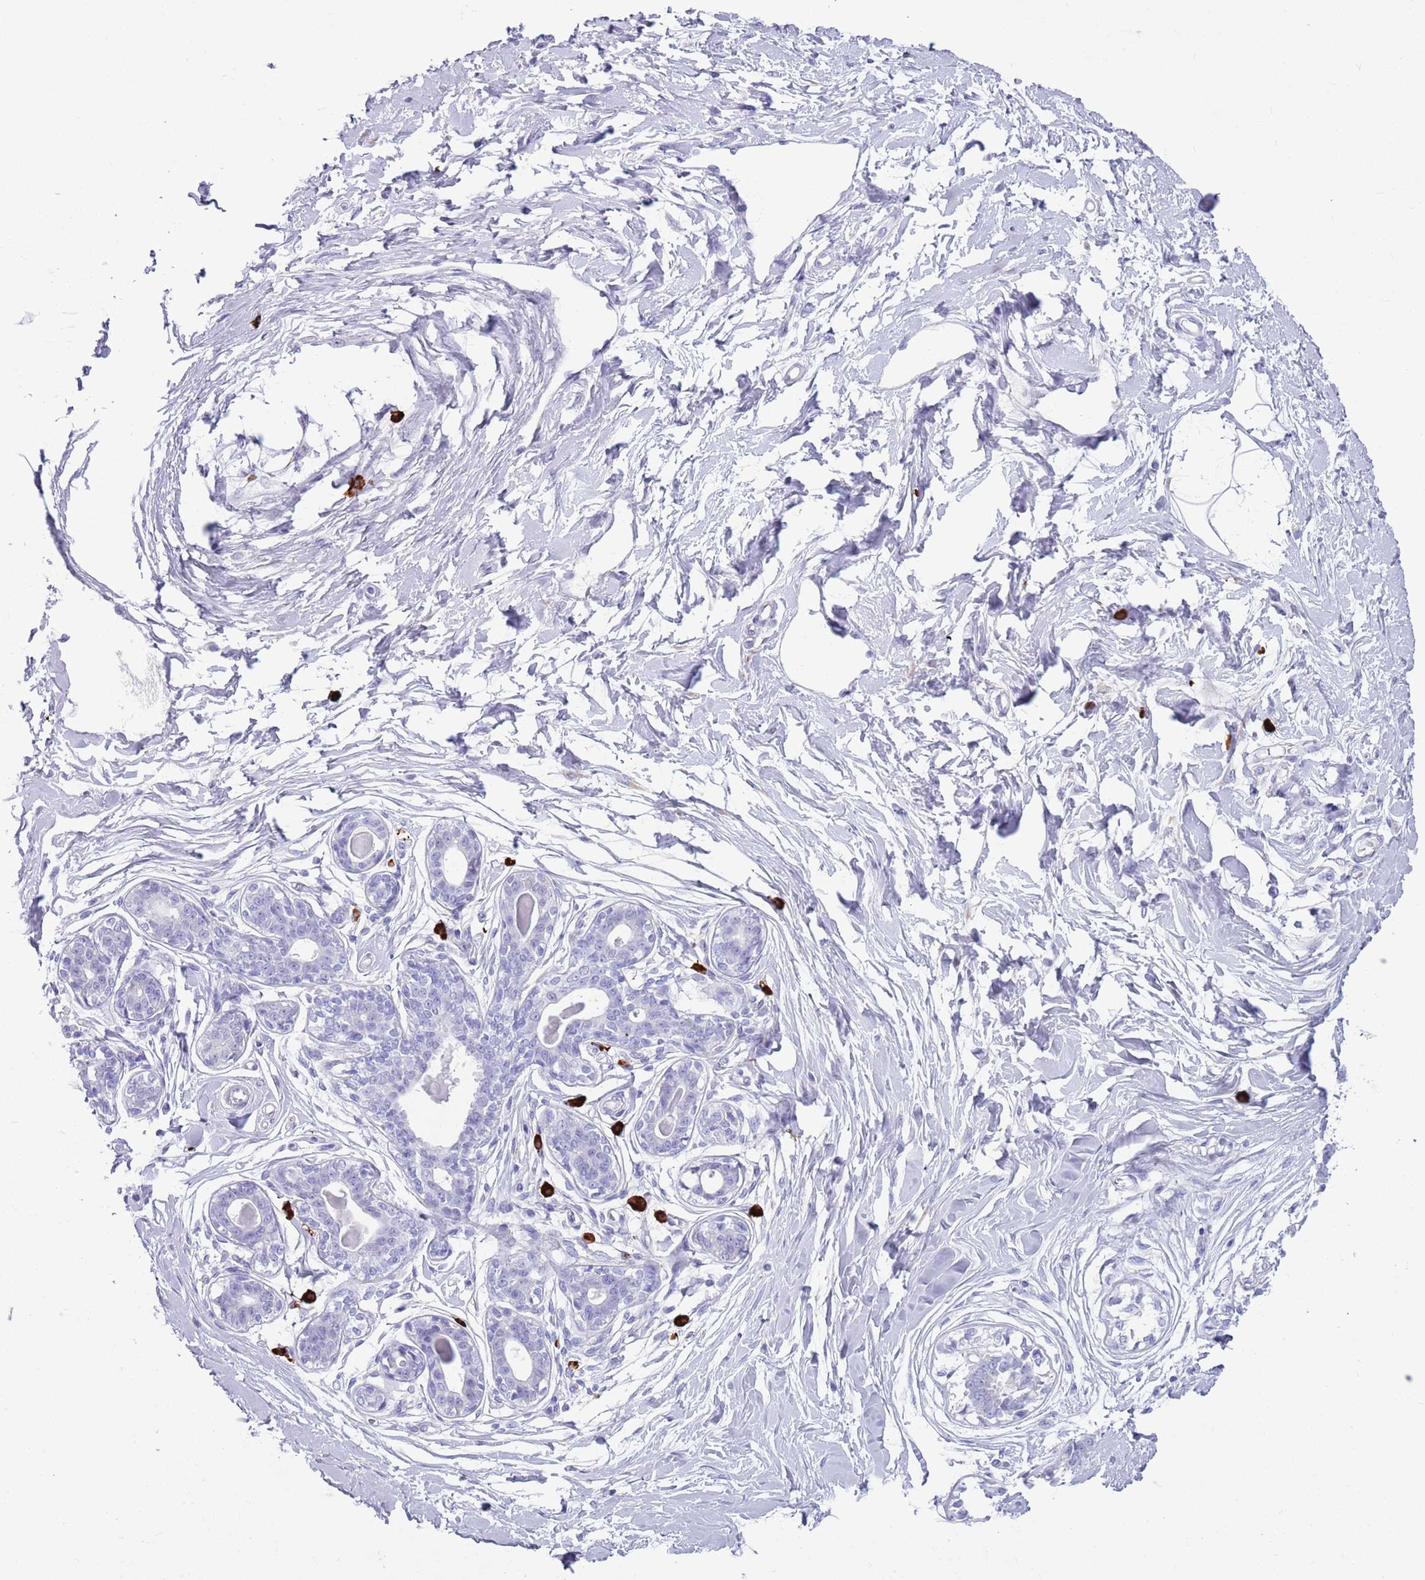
{"staining": {"intensity": "negative", "quantity": "none", "location": "none"}, "tissue": "breast", "cell_type": "Adipocytes", "image_type": "normal", "snomed": [{"axis": "morphology", "description": "Normal tissue, NOS"}, {"axis": "topography", "description": "Breast"}], "caption": "DAB immunohistochemical staining of benign breast displays no significant expression in adipocytes.", "gene": "ENSG00000263020", "patient": {"sex": "female", "age": 45}}